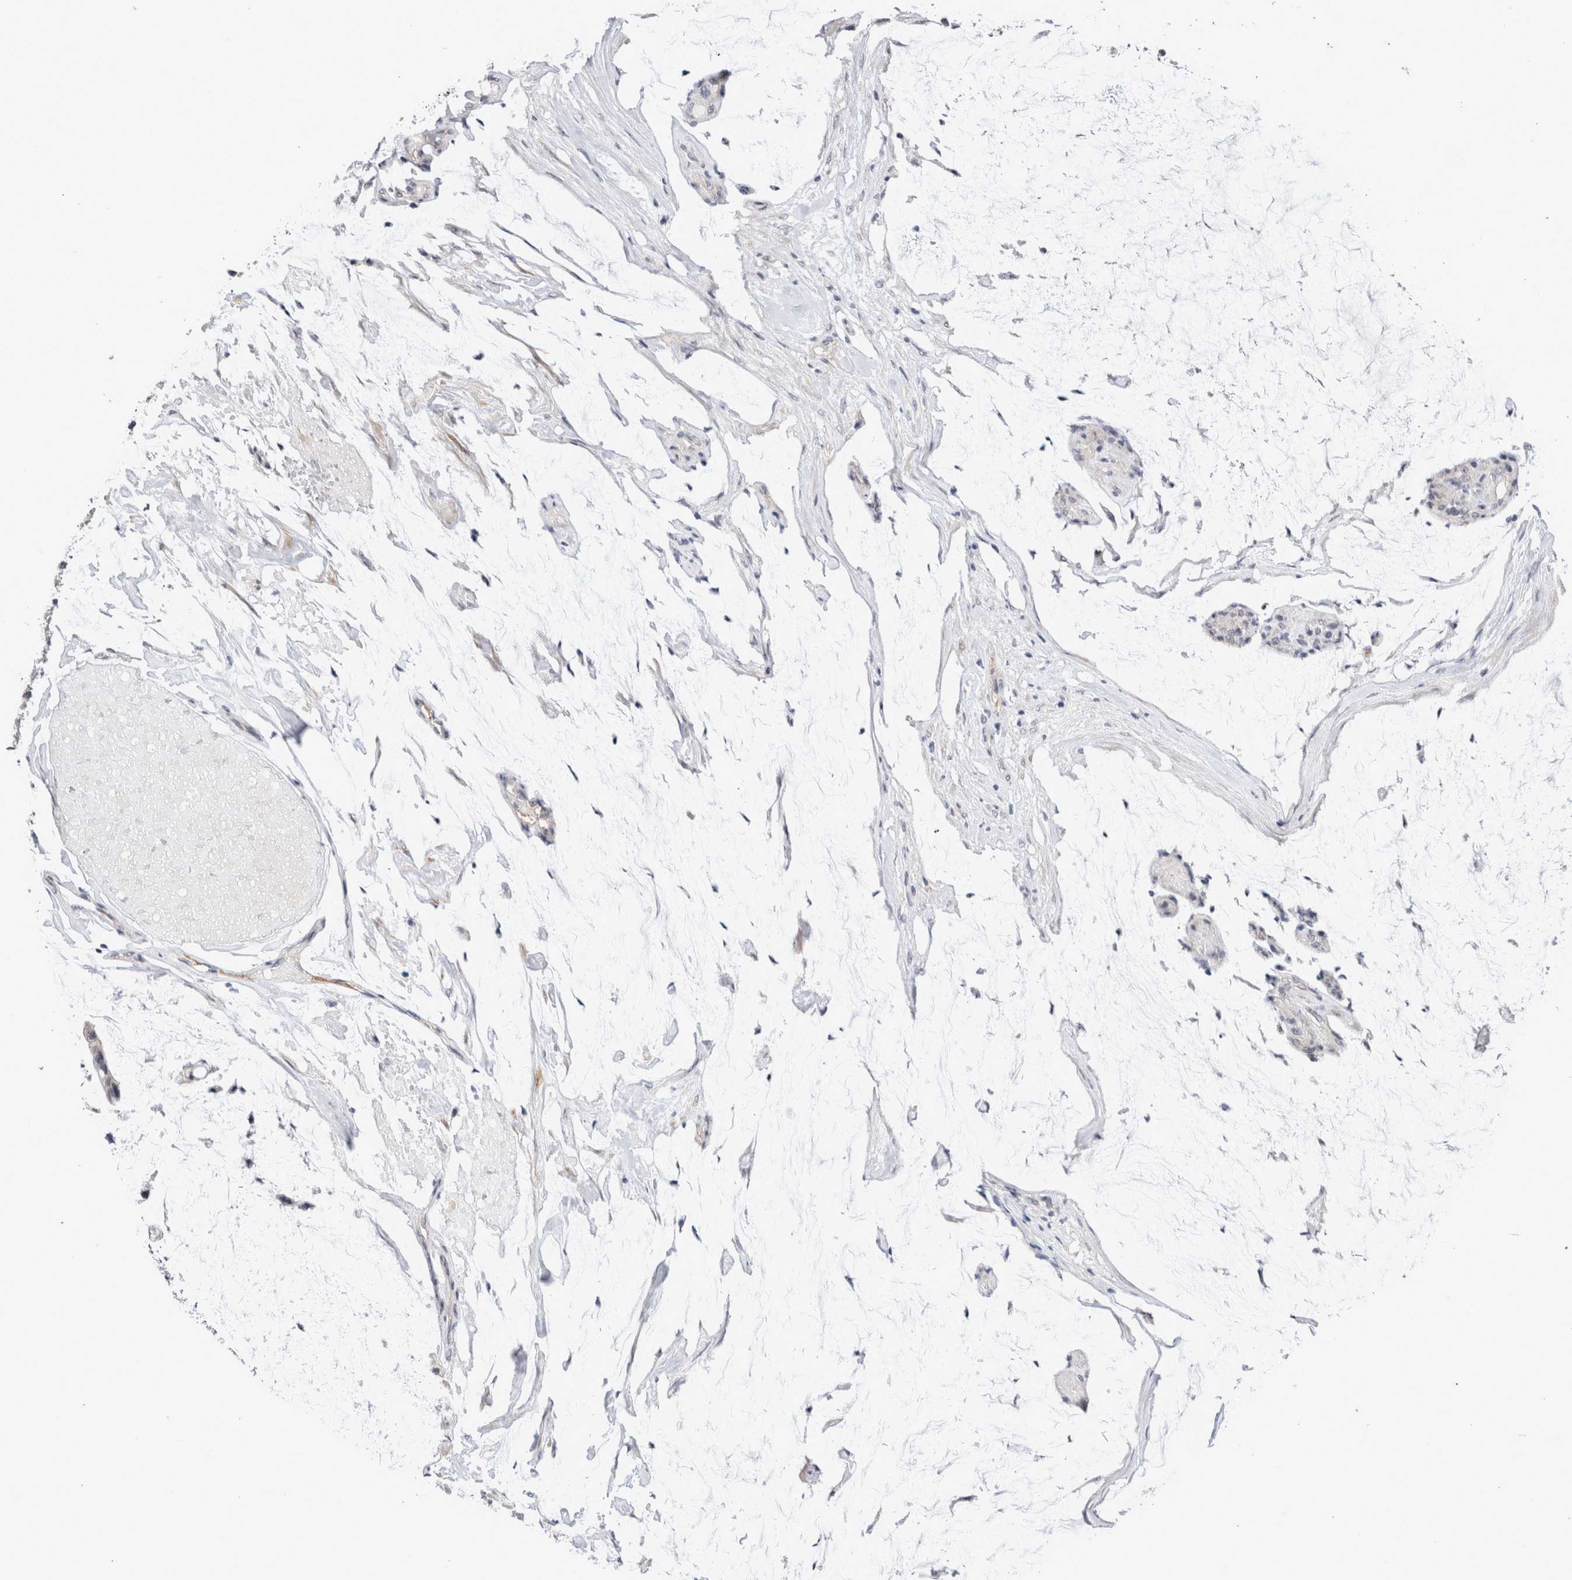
{"staining": {"intensity": "negative", "quantity": "none", "location": "none"}, "tissue": "ovarian cancer", "cell_type": "Tumor cells", "image_type": "cancer", "snomed": [{"axis": "morphology", "description": "Cystadenocarcinoma, mucinous, NOS"}, {"axis": "topography", "description": "Ovary"}], "caption": "Mucinous cystadenocarcinoma (ovarian) stained for a protein using immunohistochemistry (IHC) demonstrates no staining tumor cells.", "gene": "CRYBG1", "patient": {"sex": "female", "age": 39}}